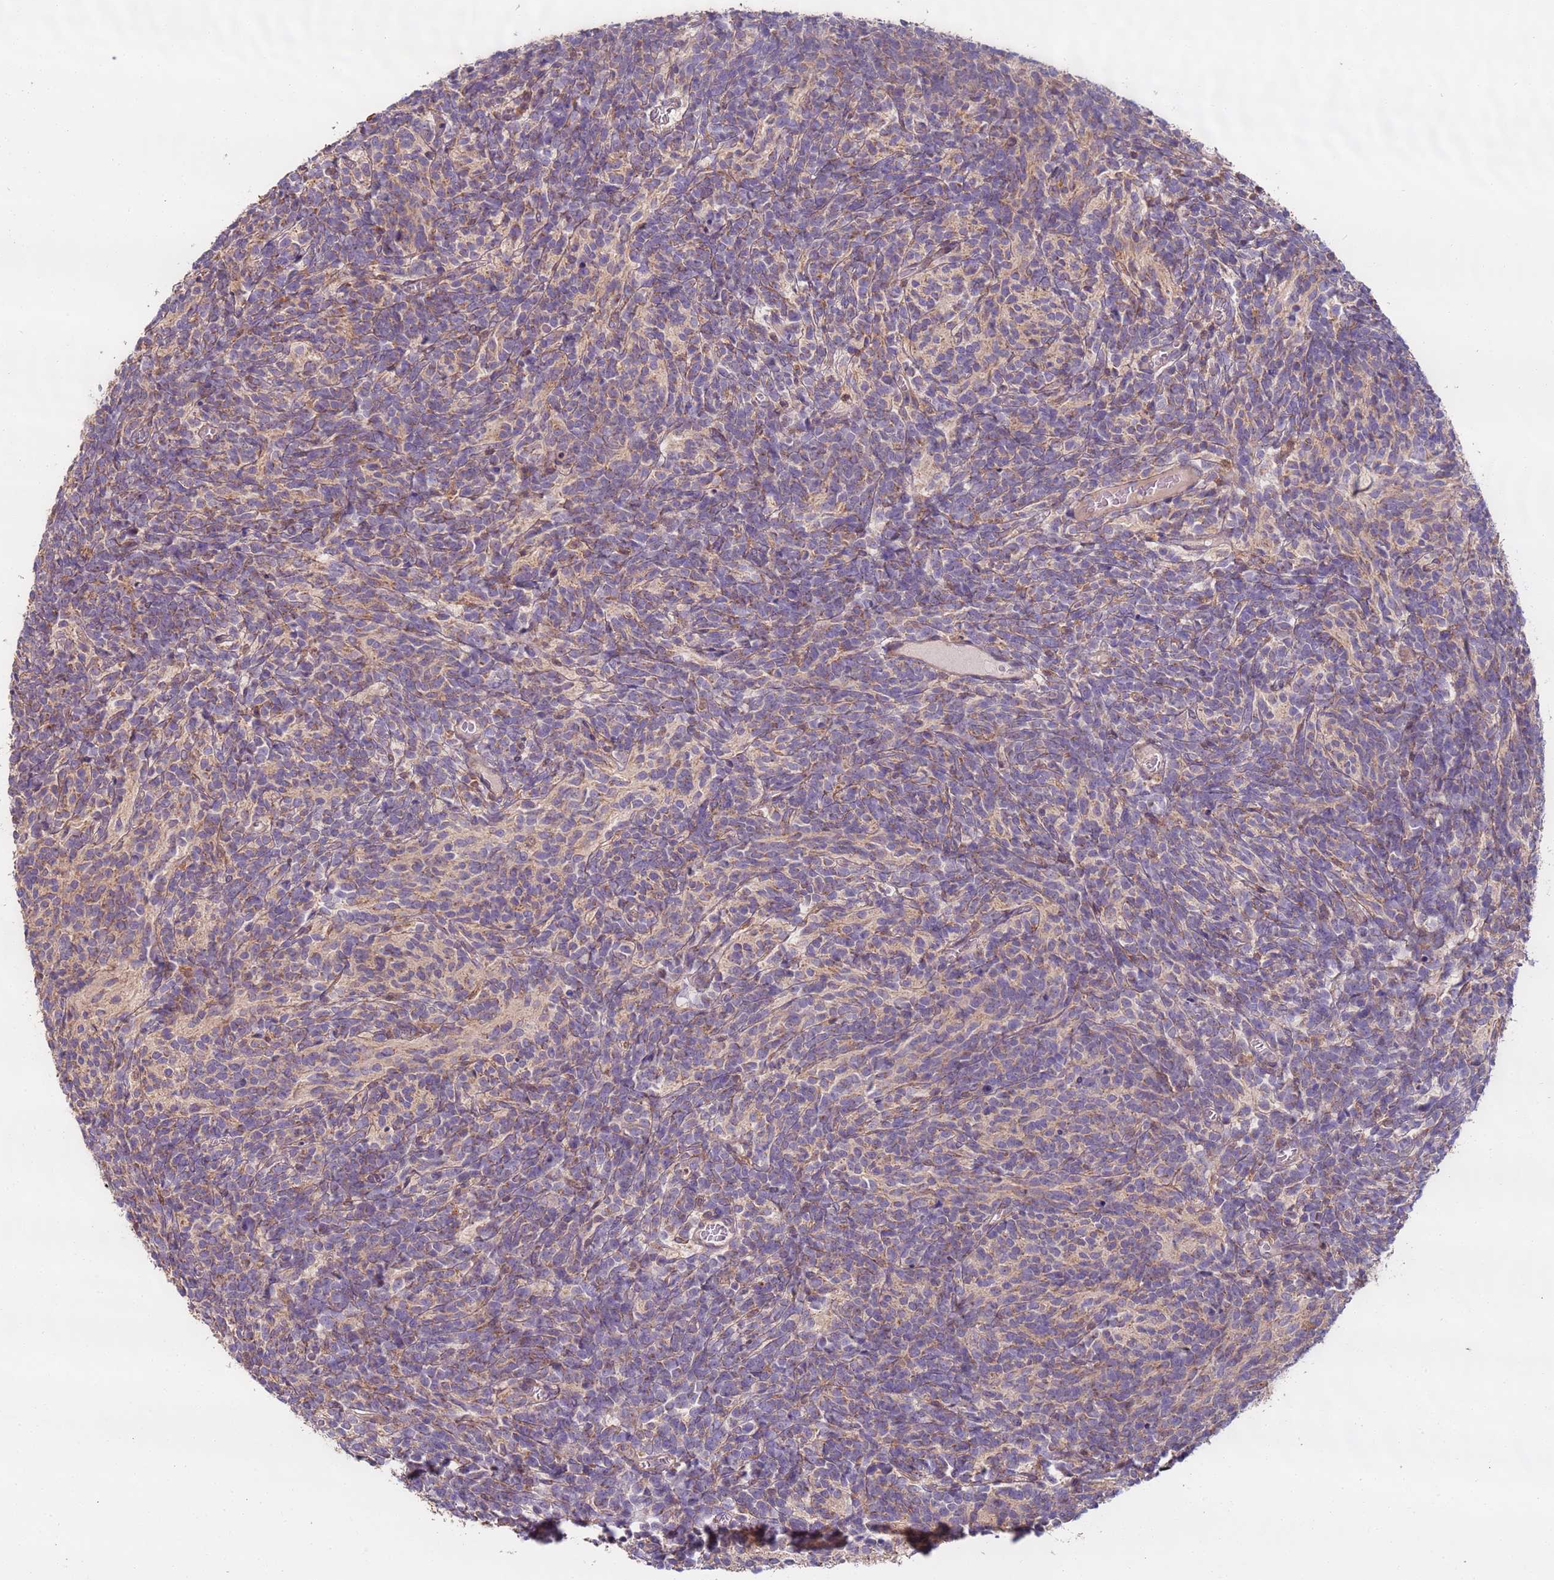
{"staining": {"intensity": "negative", "quantity": "none", "location": "none"}, "tissue": "glioma", "cell_type": "Tumor cells", "image_type": "cancer", "snomed": [{"axis": "morphology", "description": "Glioma, malignant, Low grade"}, {"axis": "topography", "description": "Brain"}], "caption": "This image is of glioma stained with immunohistochemistry (IHC) to label a protein in brown with the nuclei are counter-stained blue. There is no staining in tumor cells. (DAB IHC, high magnification).", "gene": "TIGAR", "patient": {"sex": "female", "age": 1}}